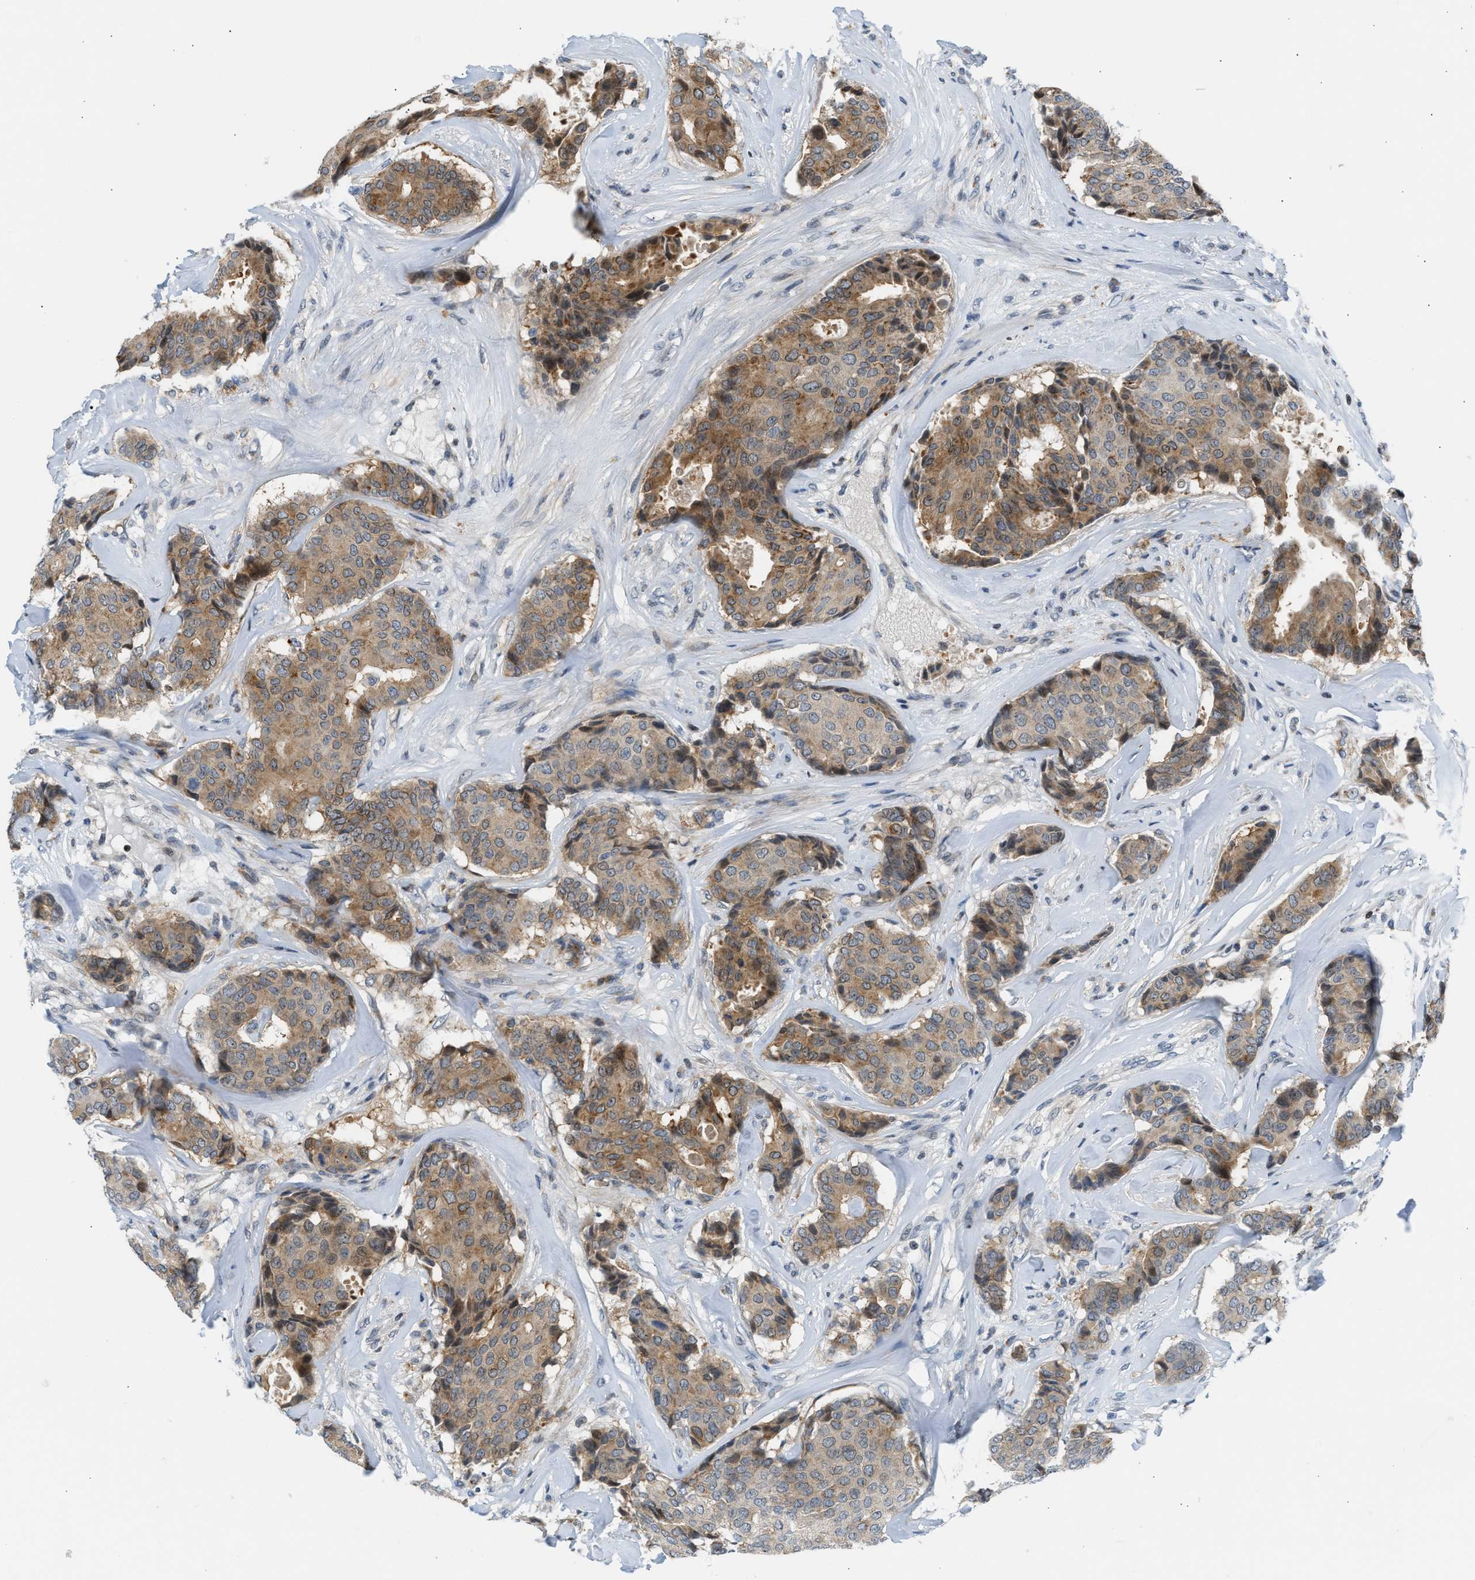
{"staining": {"intensity": "moderate", "quantity": "25%-75%", "location": "cytoplasmic/membranous"}, "tissue": "breast cancer", "cell_type": "Tumor cells", "image_type": "cancer", "snomed": [{"axis": "morphology", "description": "Duct carcinoma"}, {"axis": "topography", "description": "Breast"}], "caption": "Breast invasive ductal carcinoma stained with IHC shows moderate cytoplasmic/membranous staining in approximately 25%-75% of tumor cells.", "gene": "NPS", "patient": {"sex": "female", "age": 75}}